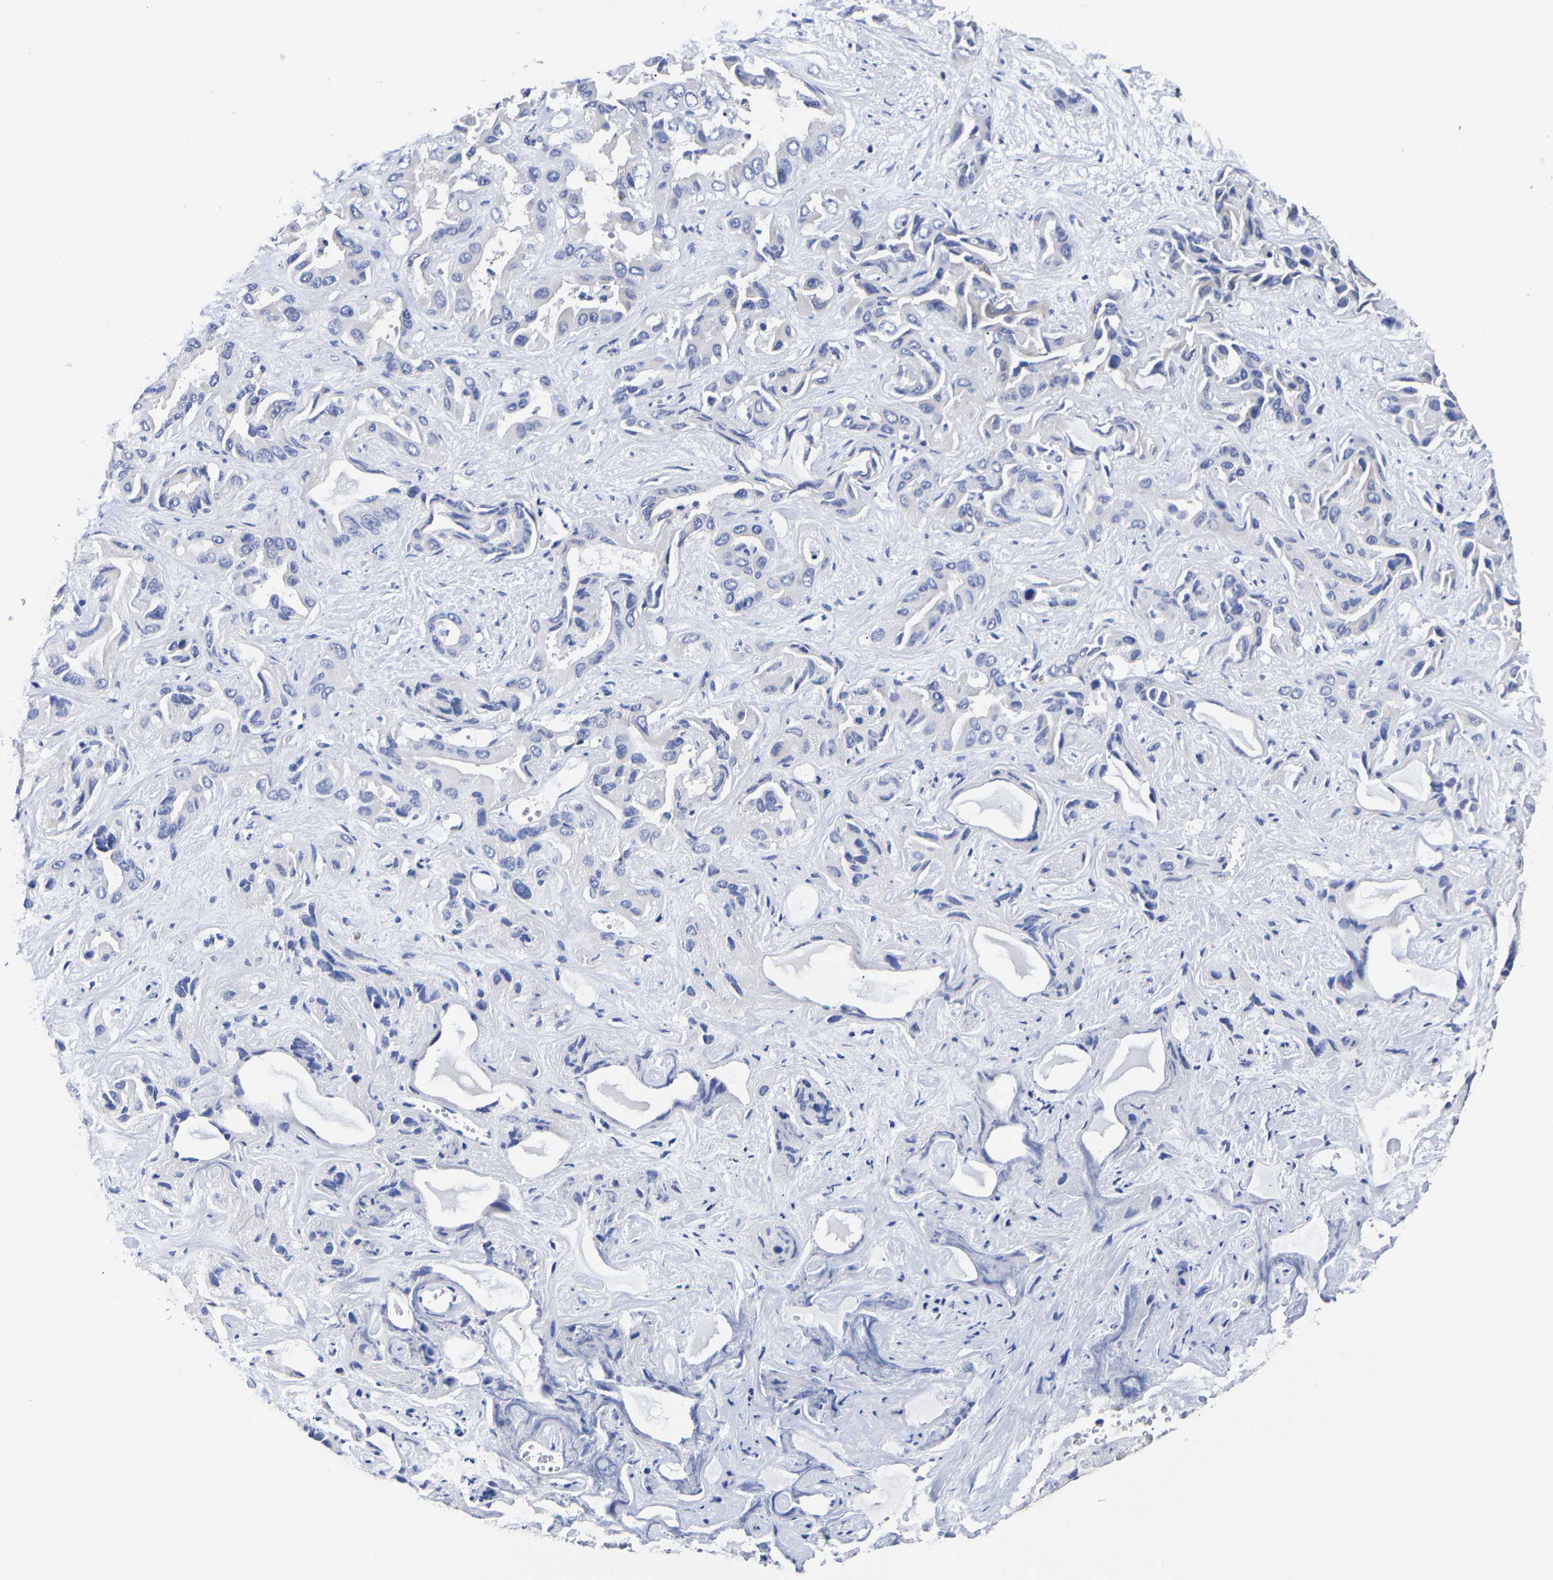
{"staining": {"intensity": "negative", "quantity": "none", "location": "none"}, "tissue": "liver cancer", "cell_type": "Tumor cells", "image_type": "cancer", "snomed": [{"axis": "morphology", "description": "Cholangiocarcinoma"}, {"axis": "topography", "description": "Liver"}], "caption": "The micrograph exhibits no significant expression in tumor cells of cholangiocarcinoma (liver).", "gene": "AASS", "patient": {"sex": "female", "age": 52}}